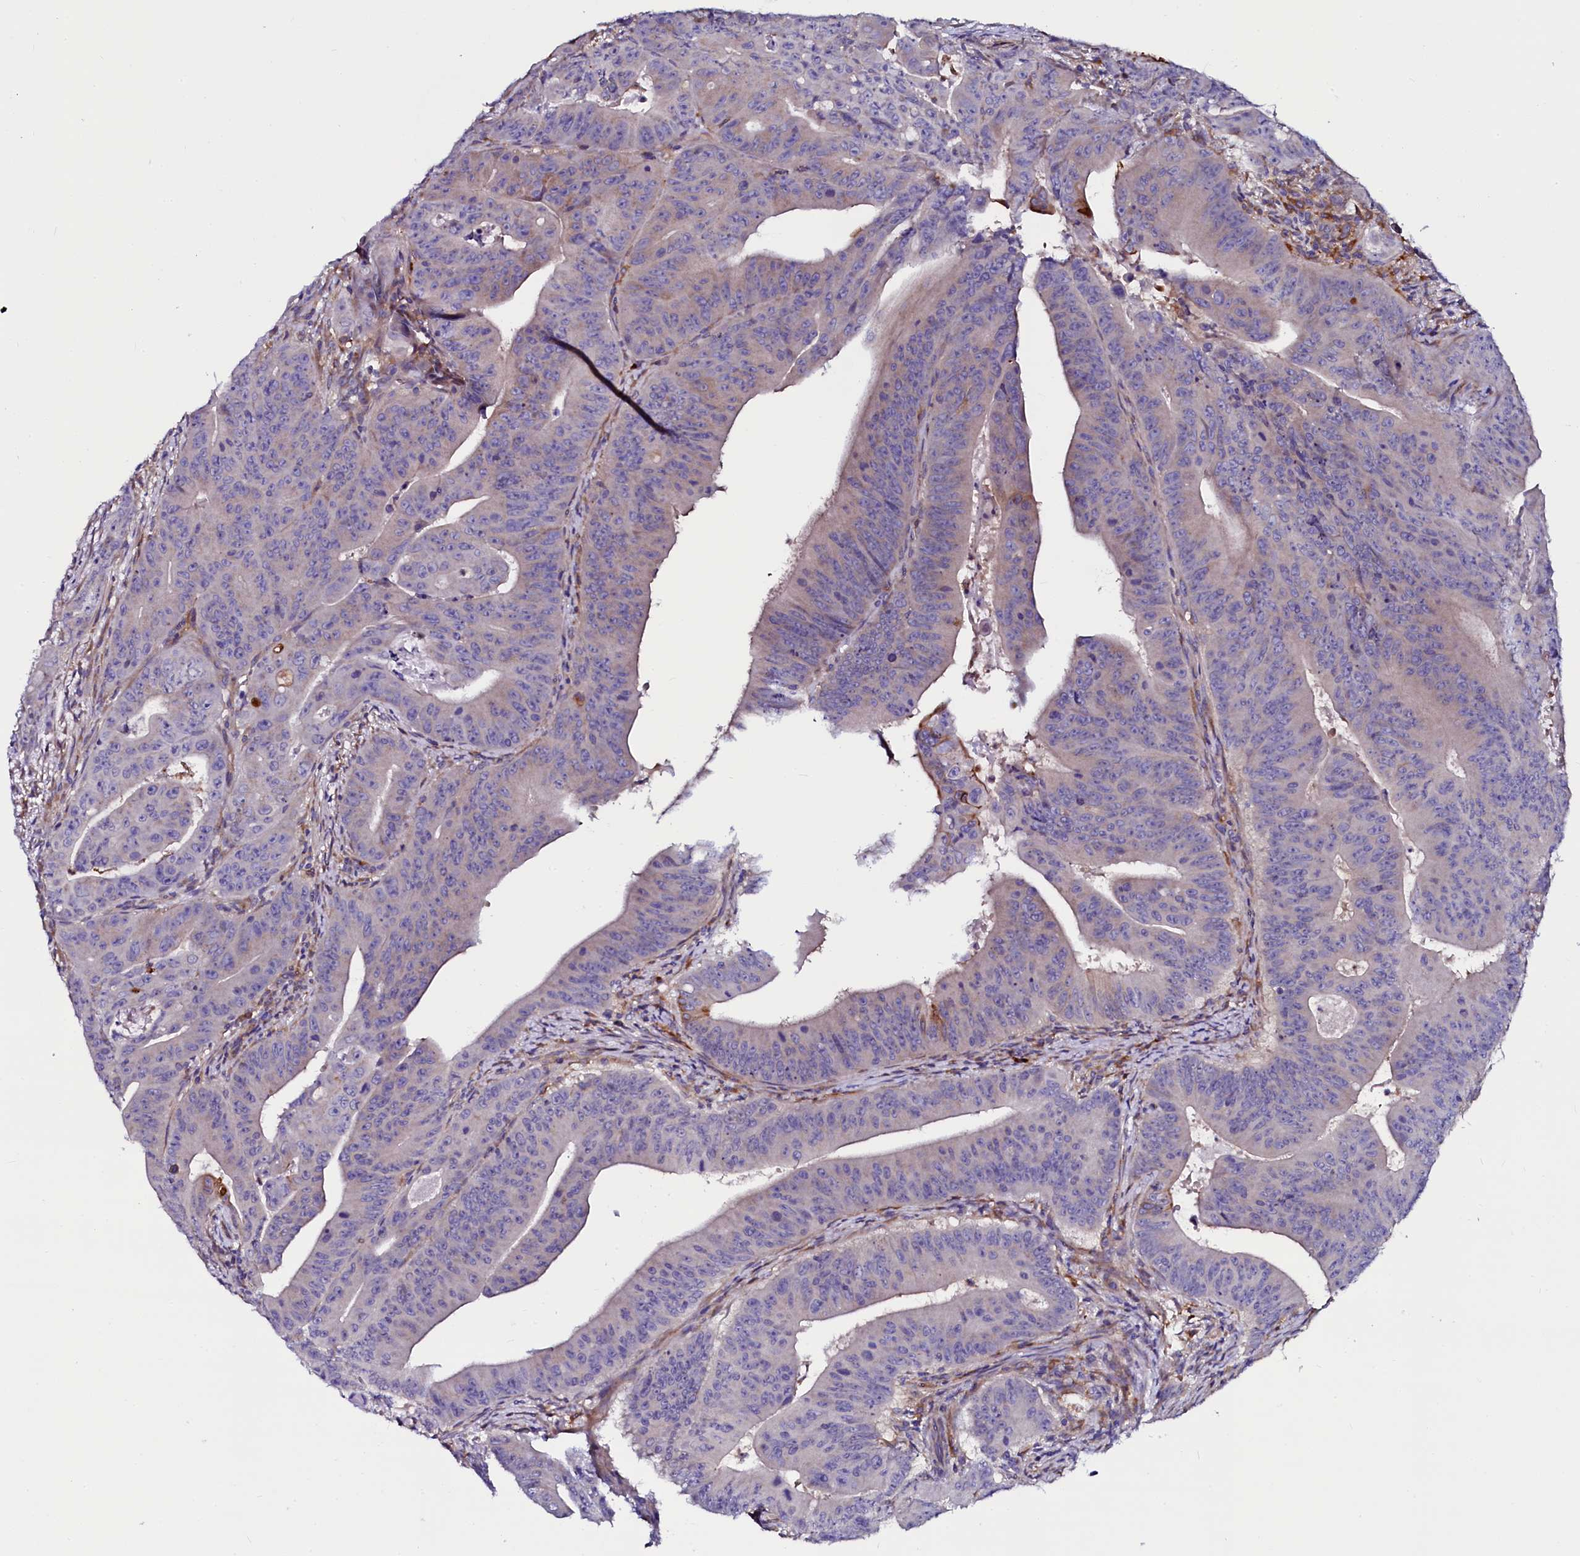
{"staining": {"intensity": "weak", "quantity": "<25%", "location": "cytoplasmic/membranous"}, "tissue": "colorectal cancer", "cell_type": "Tumor cells", "image_type": "cancer", "snomed": [{"axis": "morphology", "description": "Adenocarcinoma, NOS"}, {"axis": "topography", "description": "Rectum"}], "caption": "Colorectal adenocarcinoma was stained to show a protein in brown. There is no significant expression in tumor cells.", "gene": "OTOL1", "patient": {"sex": "female", "age": 75}}